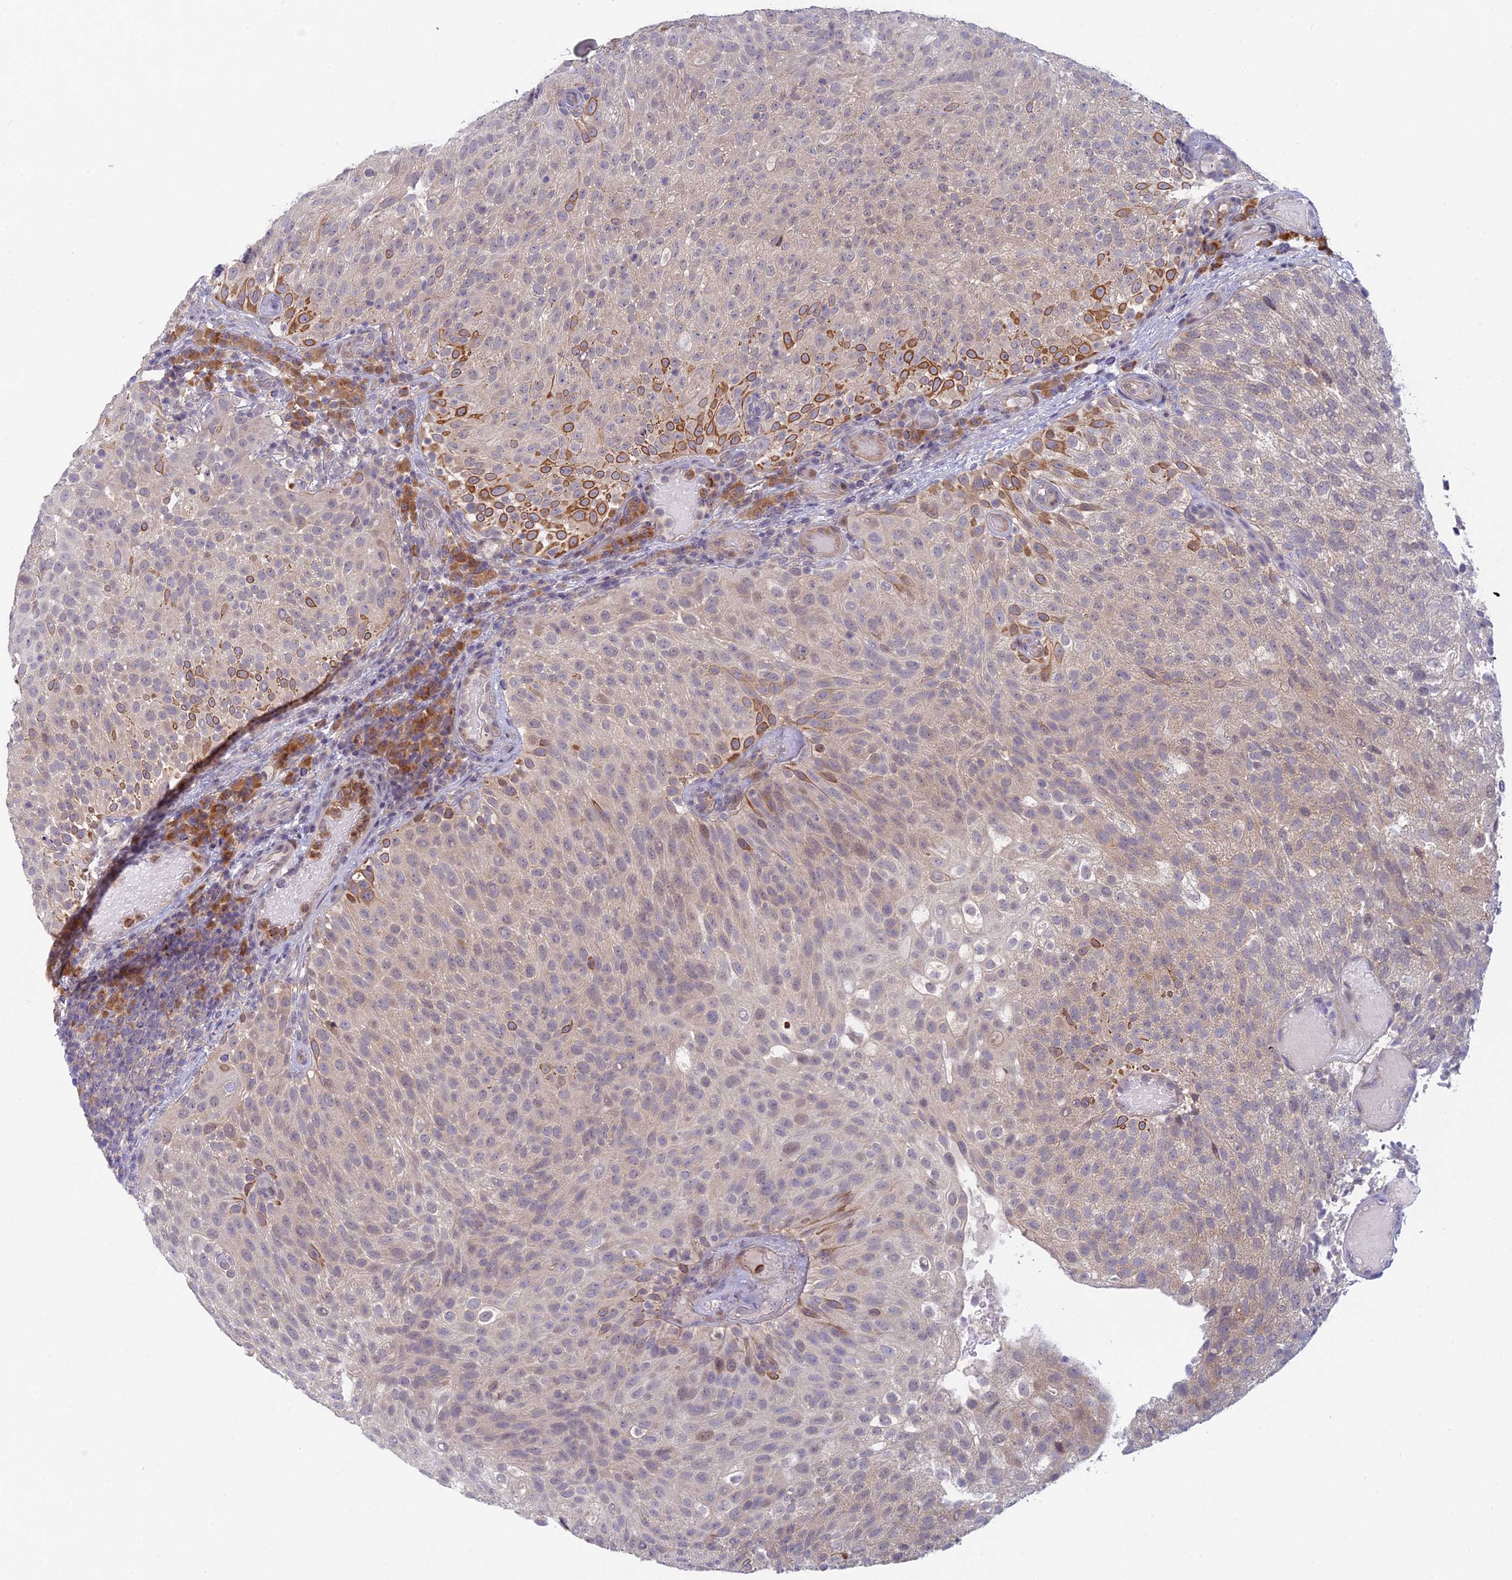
{"staining": {"intensity": "moderate", "quantity": "<25%", "location": "cytoplasmic/membranous"}, "tissue": "urothelial cancer", "cell_type": "Tumor cells", "image_type": "cancer", "snomed": [{"axis": "morphology", "description": "Urothelial carcinoma, Low grade"}, {"axis": "topography", "description": "Urinary bladder"}], "caption": "This image displays immunohistochemistry (IHC) staining of urothelial cancer, with low moderate cytoplasmic/membranous staining in about <25% of tumor cells.", "gene": "PPP1R26", "patient": {"sex": "male", "age": 78}}